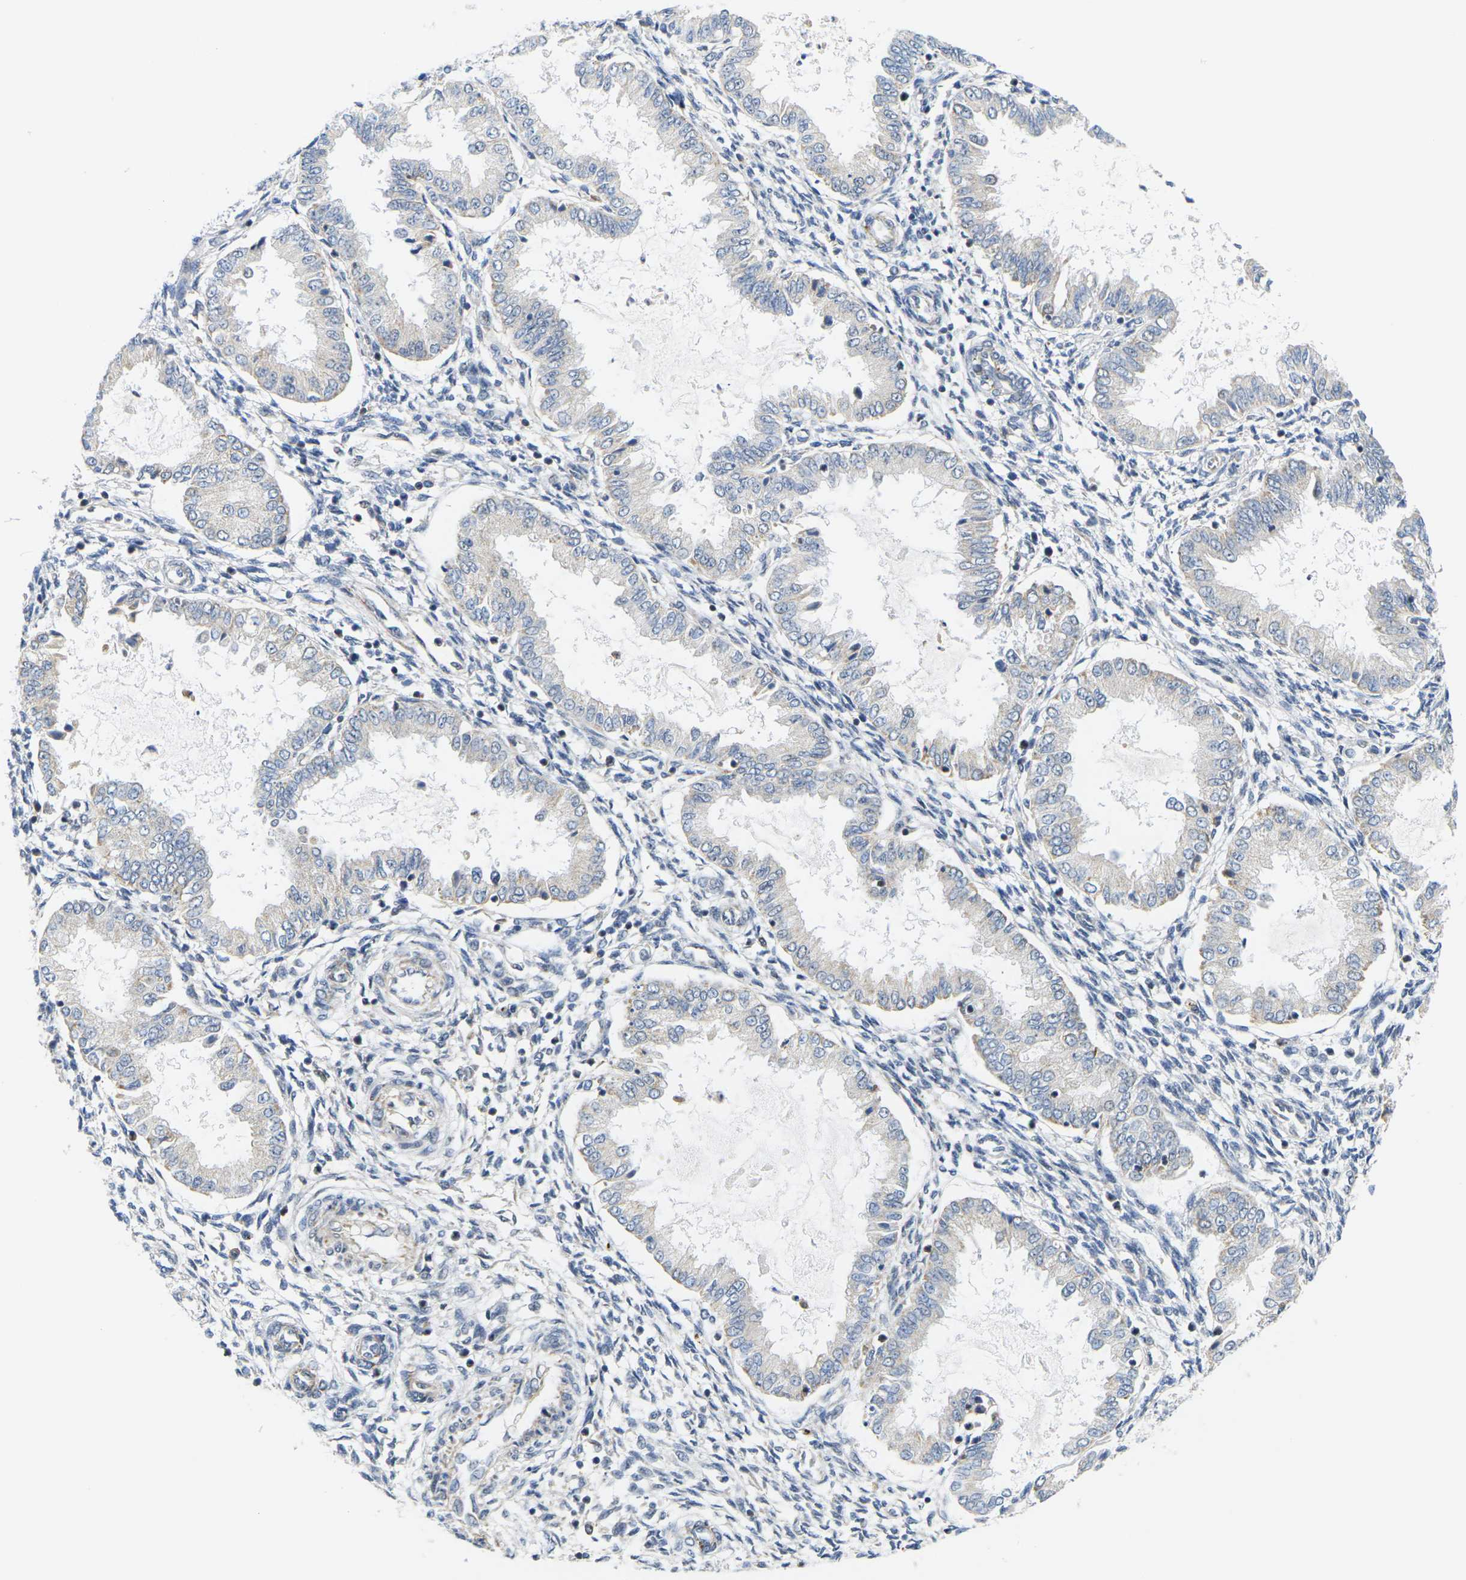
{"staining": {"intensity": "negative", "quantity": "none", "location": "none"}, "tissue": "endometrium", "cell_type": "Cells in endometrial stroma", "image_type": "normal", "snomed": [{"axis": "morphology", "description": "Normal tissue, NOS"}, {"axis": "topography", "description": "Endometrium"}], "caption": "Immunohistochemistry (IHC) micrograph of normal endometrium: human endometrium stained with DAB displays no significant protein positivity in cells in endometrial stroma.", "gene": "OTOF", "patient": {"sex": "female", "age": 33}}